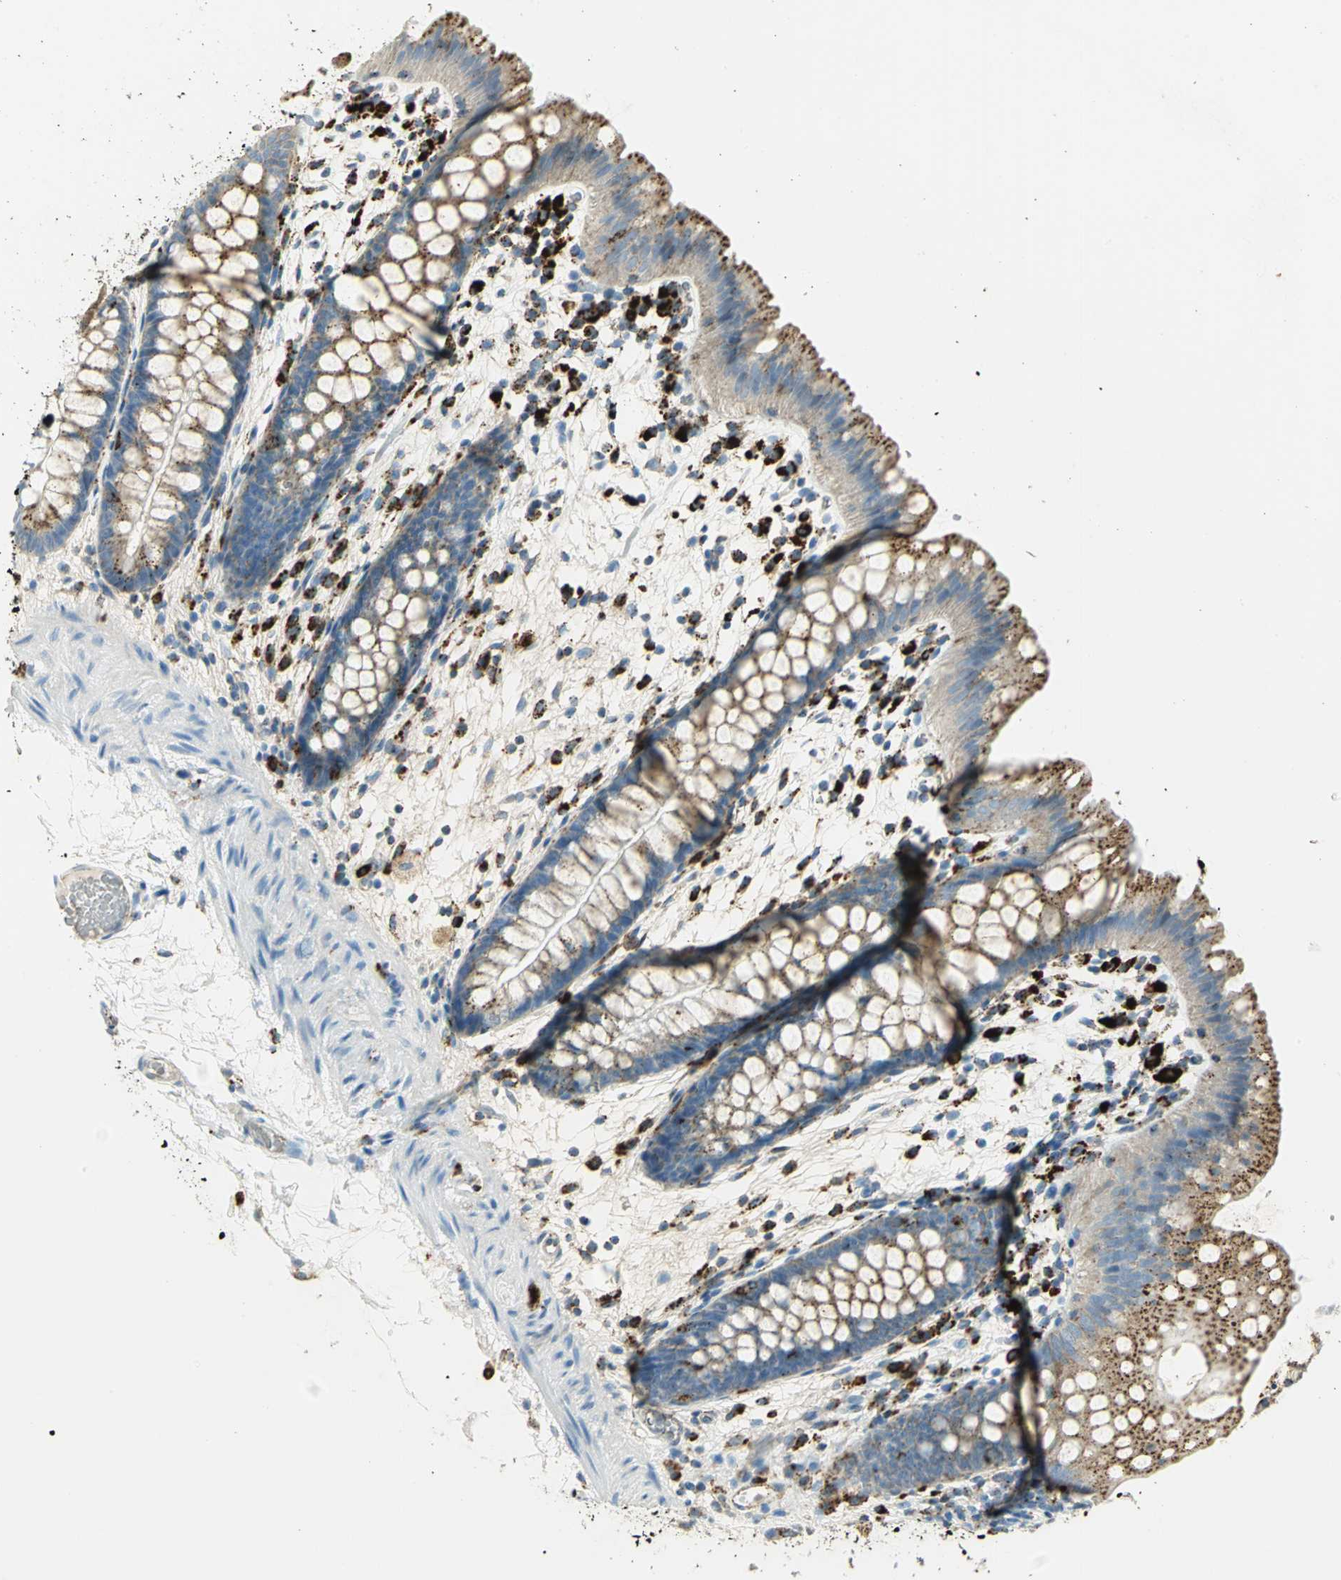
{"staining": {"intensity": "negative", "quantity": "none", "location": "none"}, "tissue": "colon", "cell_type": "Endothelial cells", "image_type": "normal", "snomed": [{"axis": "morphology", "description": "Normal tissue, NOS"}, {"axis": "topography", "description": "Smooth muscle"}, {"axis": "topography", "description": "Colon"}], "caption": "High magnification brightfield microscopy of benign colon stained with DAB (3,3'-diaminobenzidine) (brown) and counterstained with hematoxylin (blue): endothelial cells show no significant staining. The staining was performed using DAB (3,3'-diaminobenzidine) to visualize the protein expression in brown, while the nuclei were stained in blue with hematoxylin (Magnification: 20x).", "gene": "ARSA", "patient": {"sex": "male", "age": 67}}